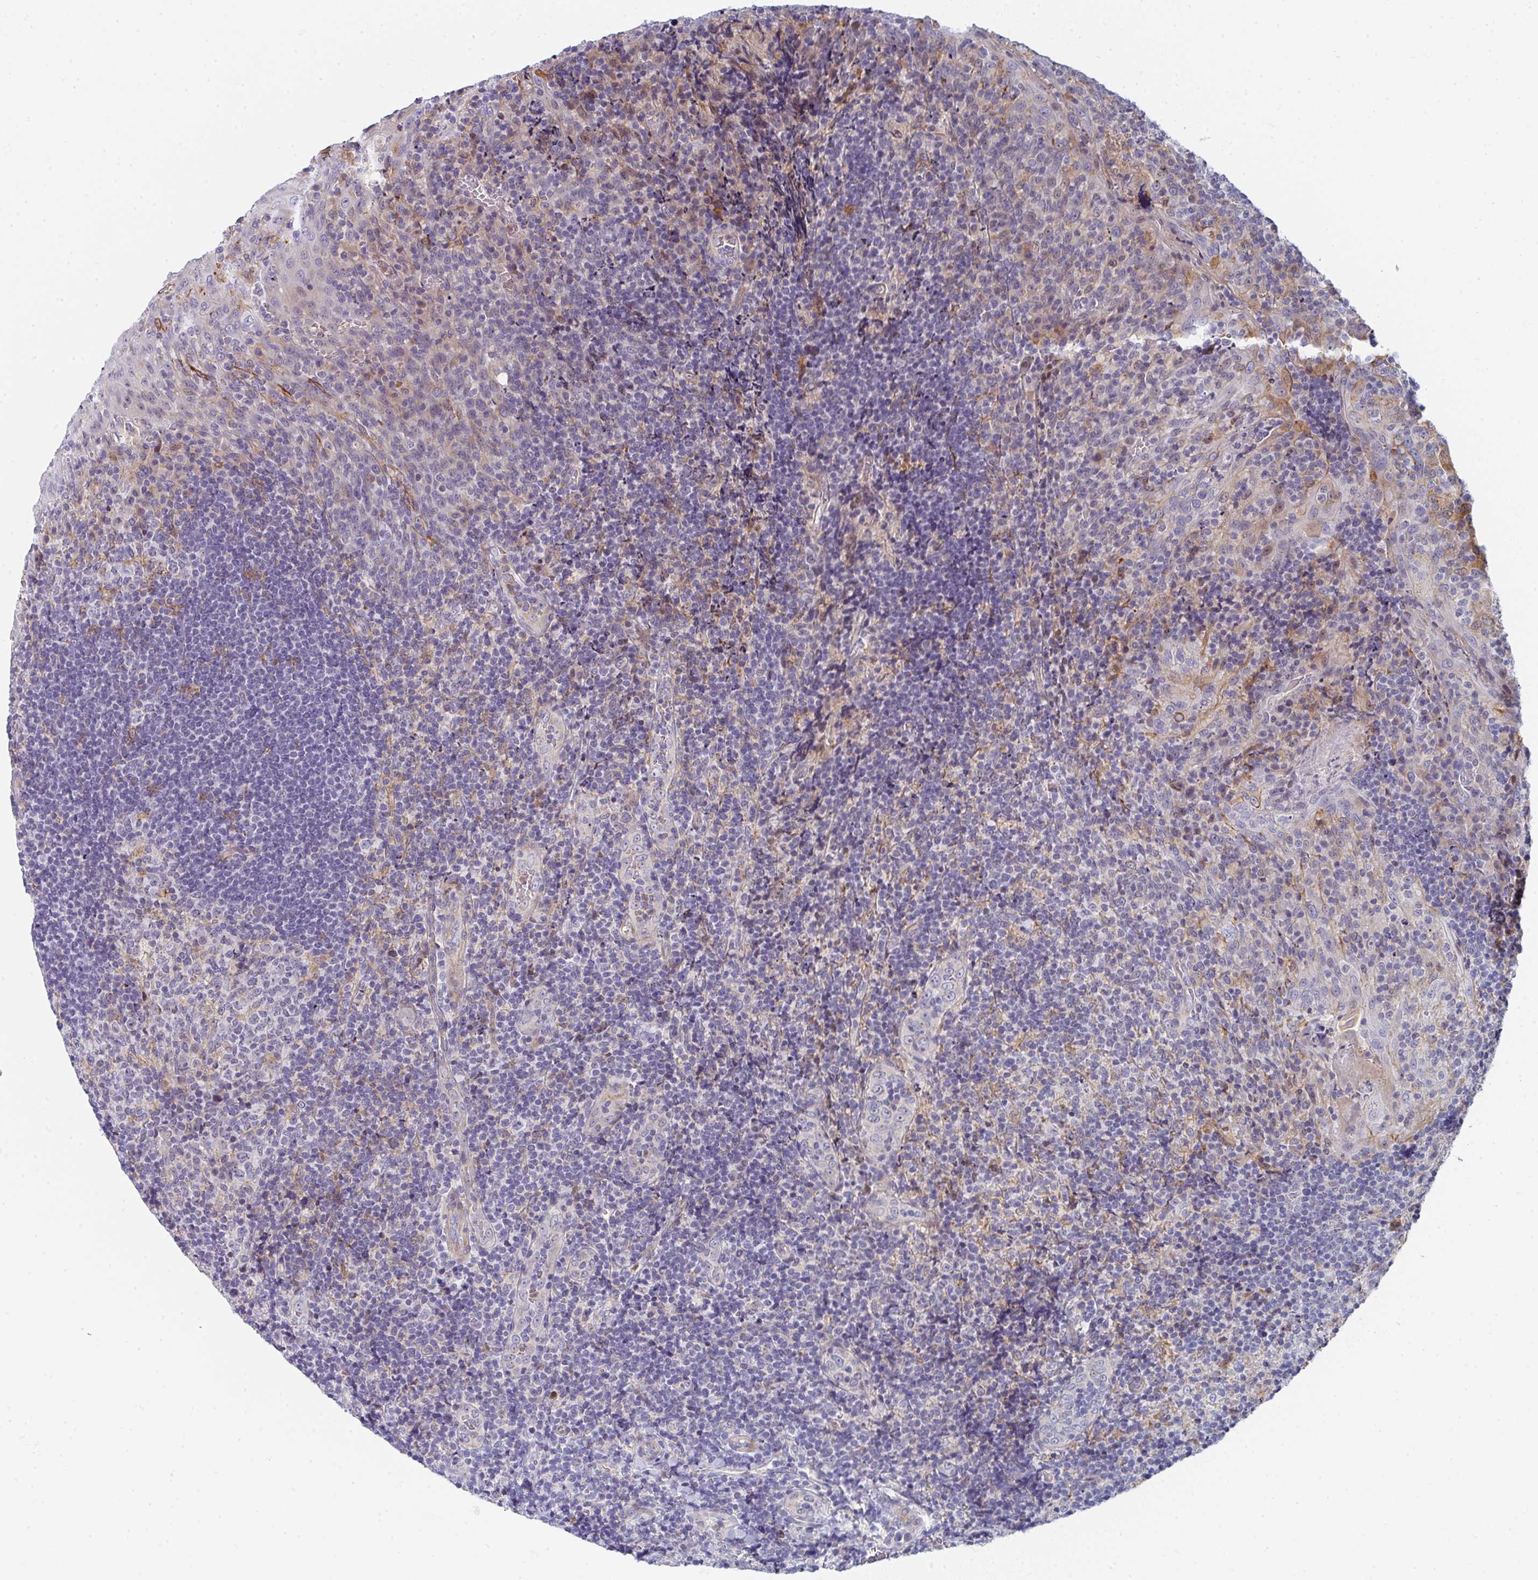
{"staining": {"intensity": "negative", "quantity": "none", "location": "none"}, "tissue": "tonsil", "cell_type": "Germinal center cells", "image_type": "normal", "snomed": [{"axis": "morphology", "description": "Normal tissue, NOS"}, {"axis": "topography", "description": "Tonsil"}], "caption": "Germinal center cells show no significant positivity in unremarkable tonsil.", "gene": "KLHL33", "patient": {"sex": "male", "age": 17}}